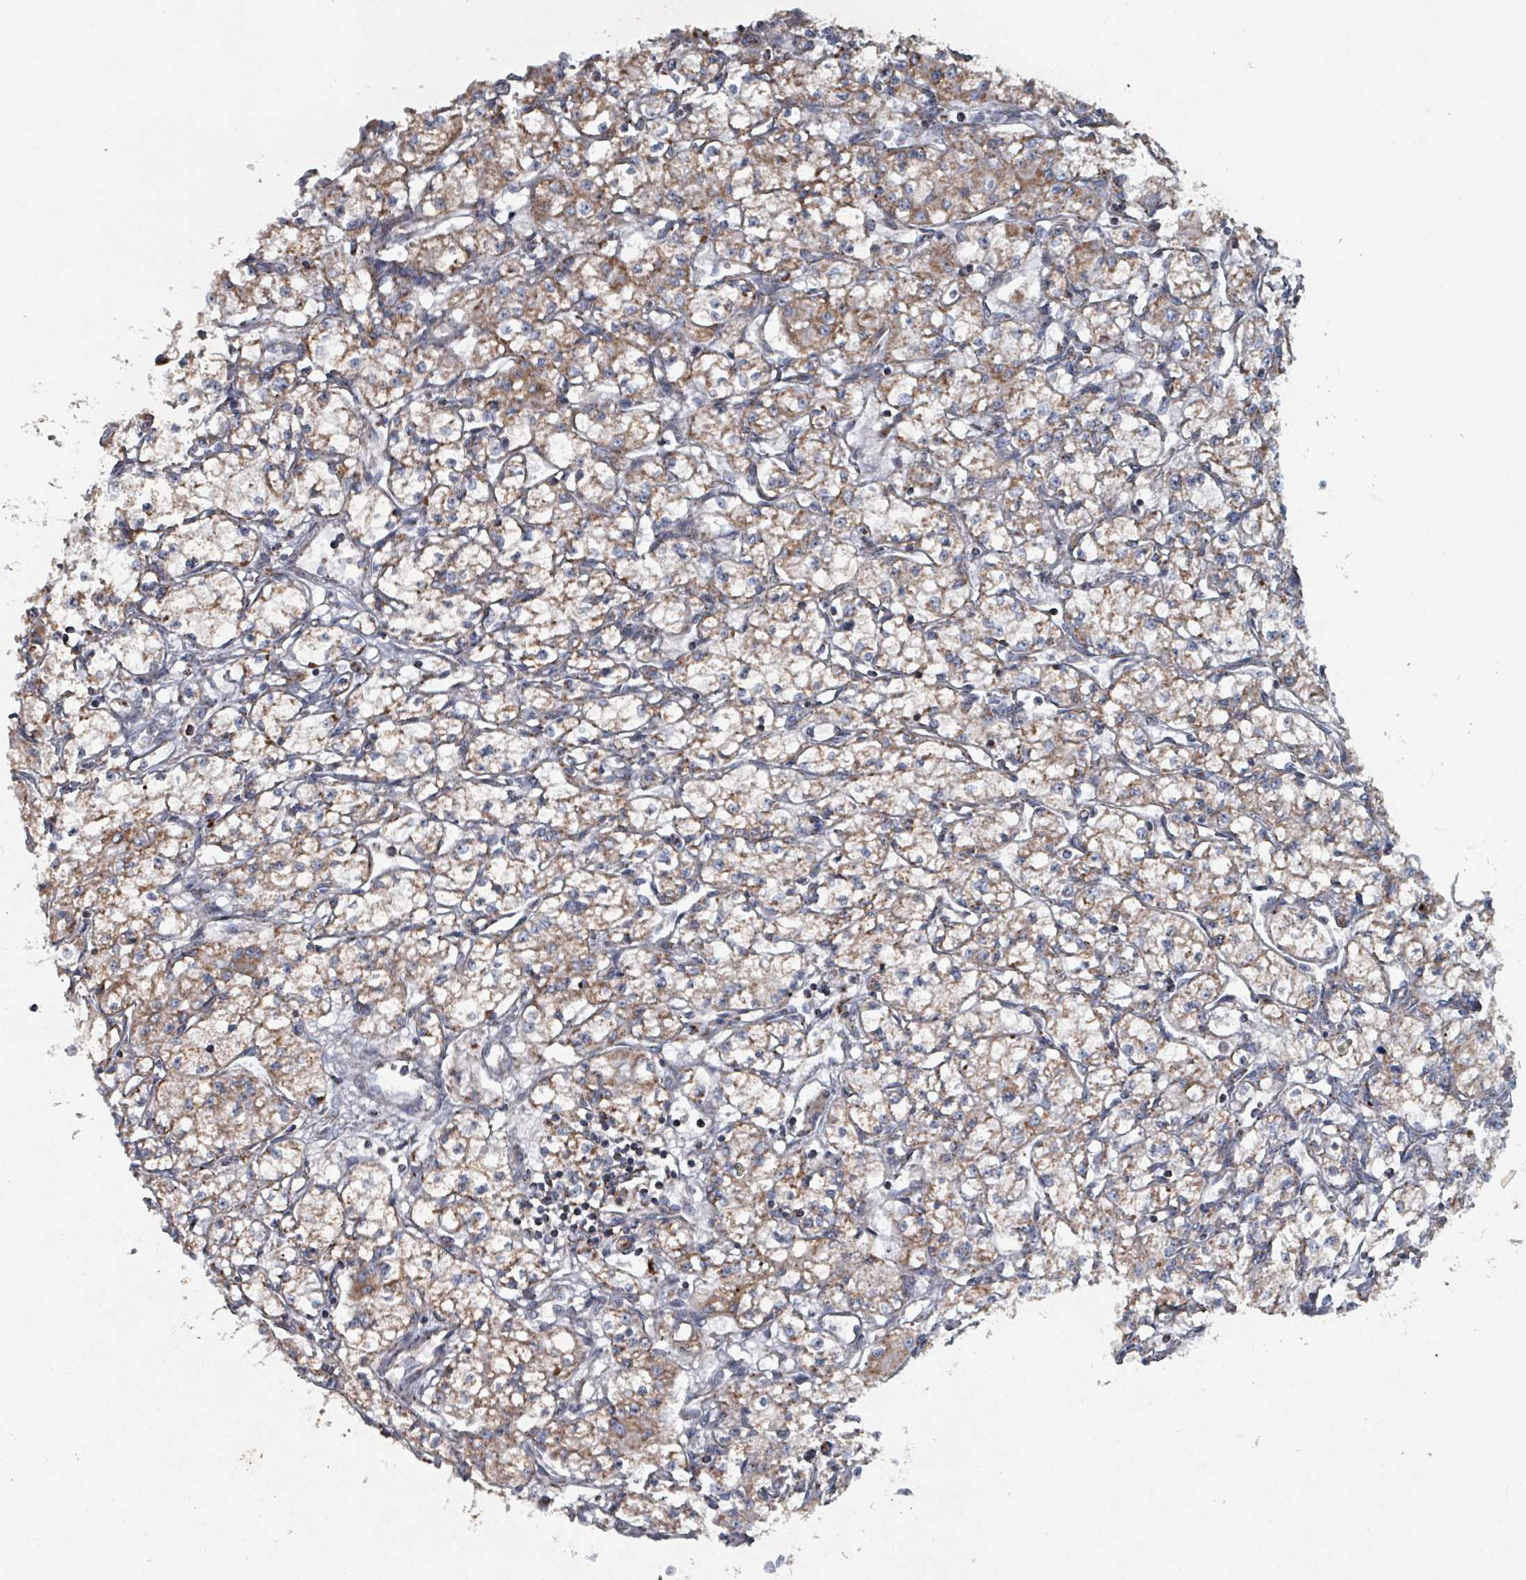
{"staining": {"intensity": "moderate", "quantity": ">75%", "location": "cytoplasmic/membranous"}, "tissue": "renal cancer", "cell_type": "Tumor cells", "image_type": "cancer", "snomed": [{"axis": "morphology", "description": "Adenocarcinoma, NOS"}, {"axis": "topography", "description": "Kidney"}], "caption": "Tumor cells exhibit medium levels of moderate cytoplasmic/membranous positivity in approximately >75% of cells in human renal adenocarcinoma.", "gene": "ABHD18", "patient": {"sex": "male", "age": 59}}